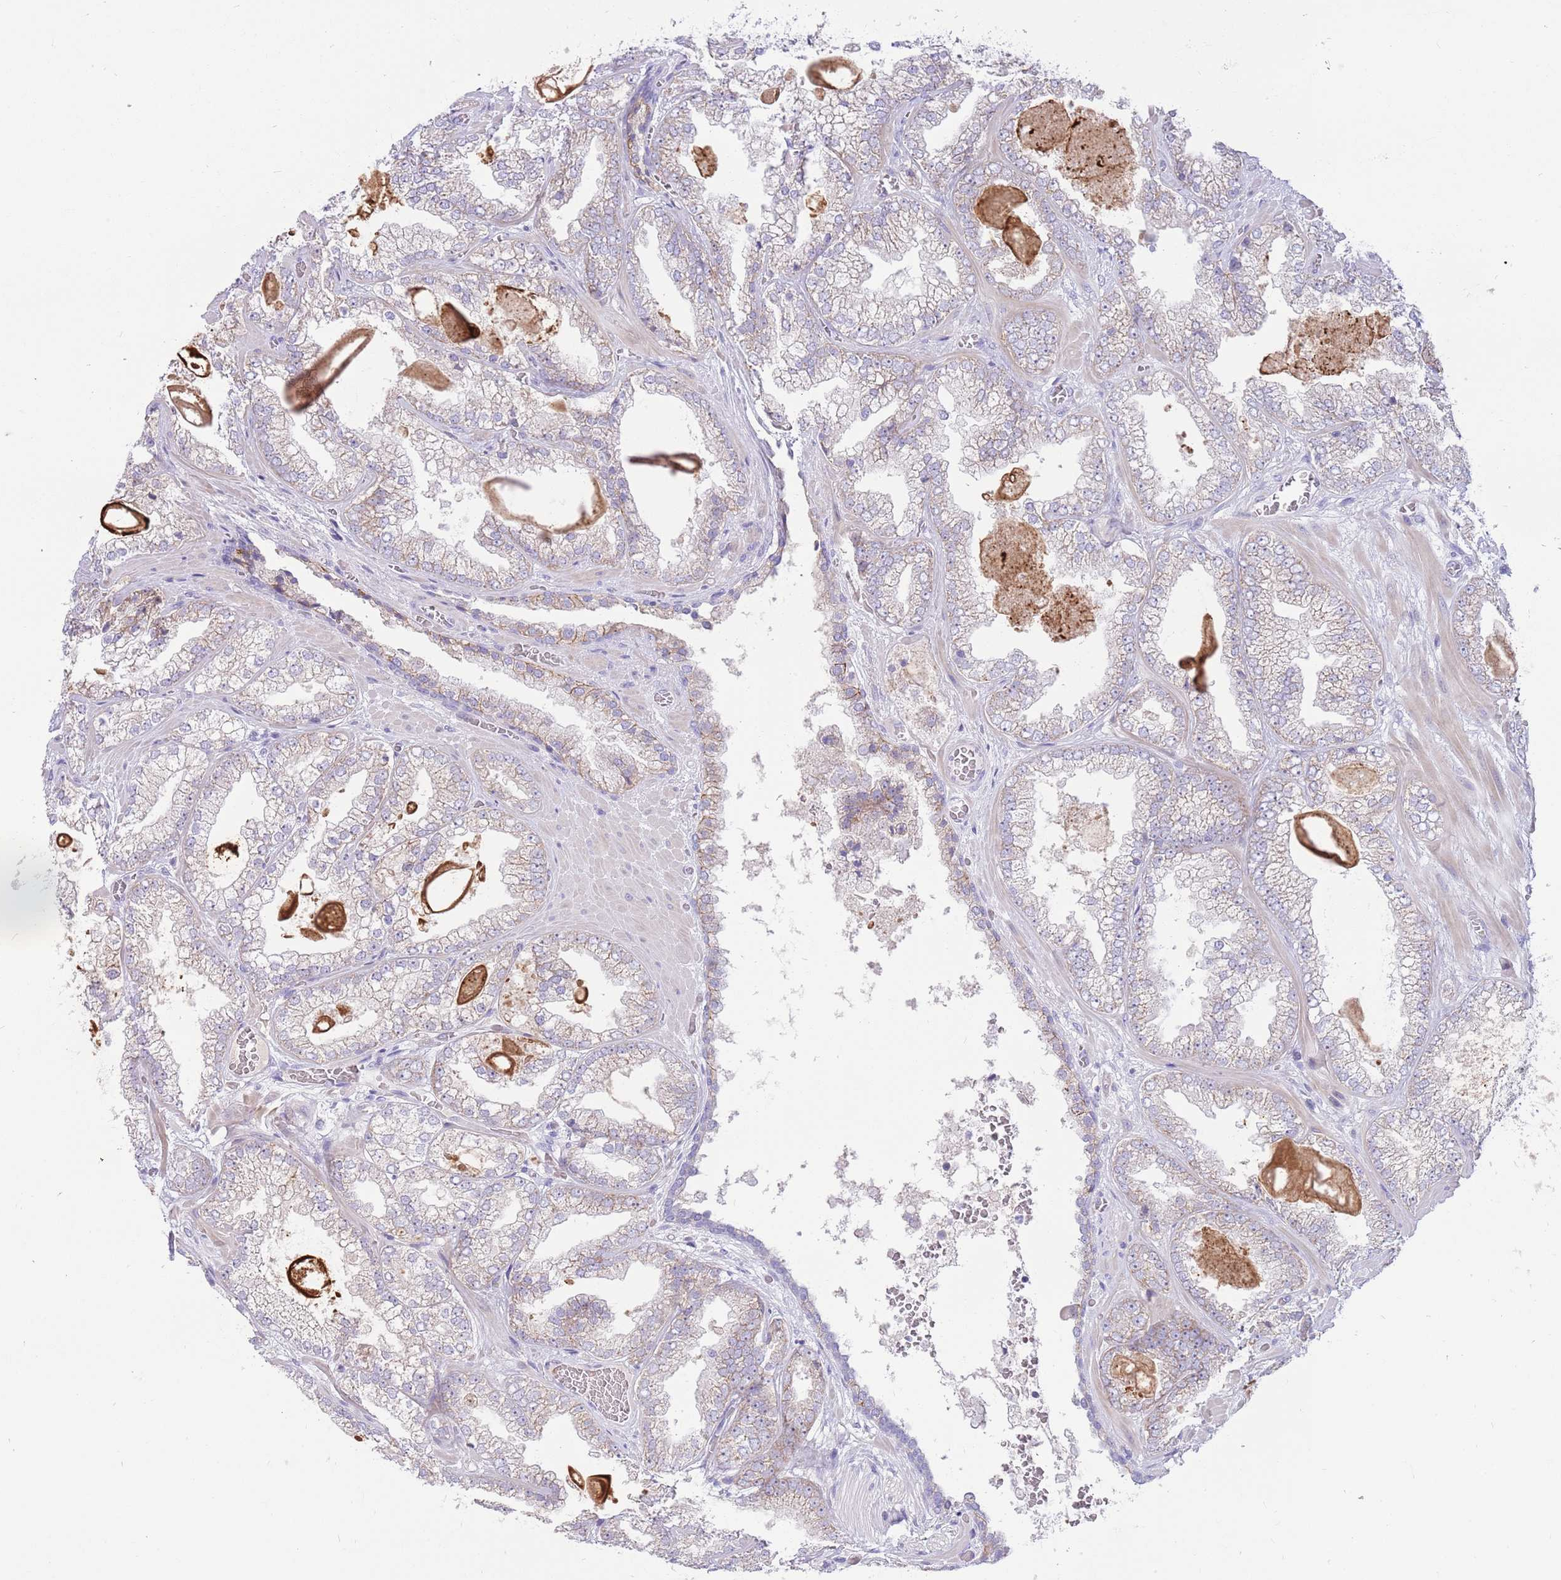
{"staining": {"intensity": "negative", "quantity": "none", "location": "none"}, "tissue": "prostate cancer", "cell_type": "Tumor cells", "image_type": "cancer", "snomed": [{"axis": "morphology", "description": "Adenocarcinoma, Low grade"}, {"axis": "topography", "description": "Prostate"}], "caption": "Immunohistochemistry (IHC) photomicrograph of neoplastic tissue: adenocarcinoma (low-grade) (prostate) stained with DAB (3,3'-diaminobenzidine) shows no significant protein staining in tumor cells.", "gene": "DDHD1", "patient": {"sex": "male", "age": 57}}